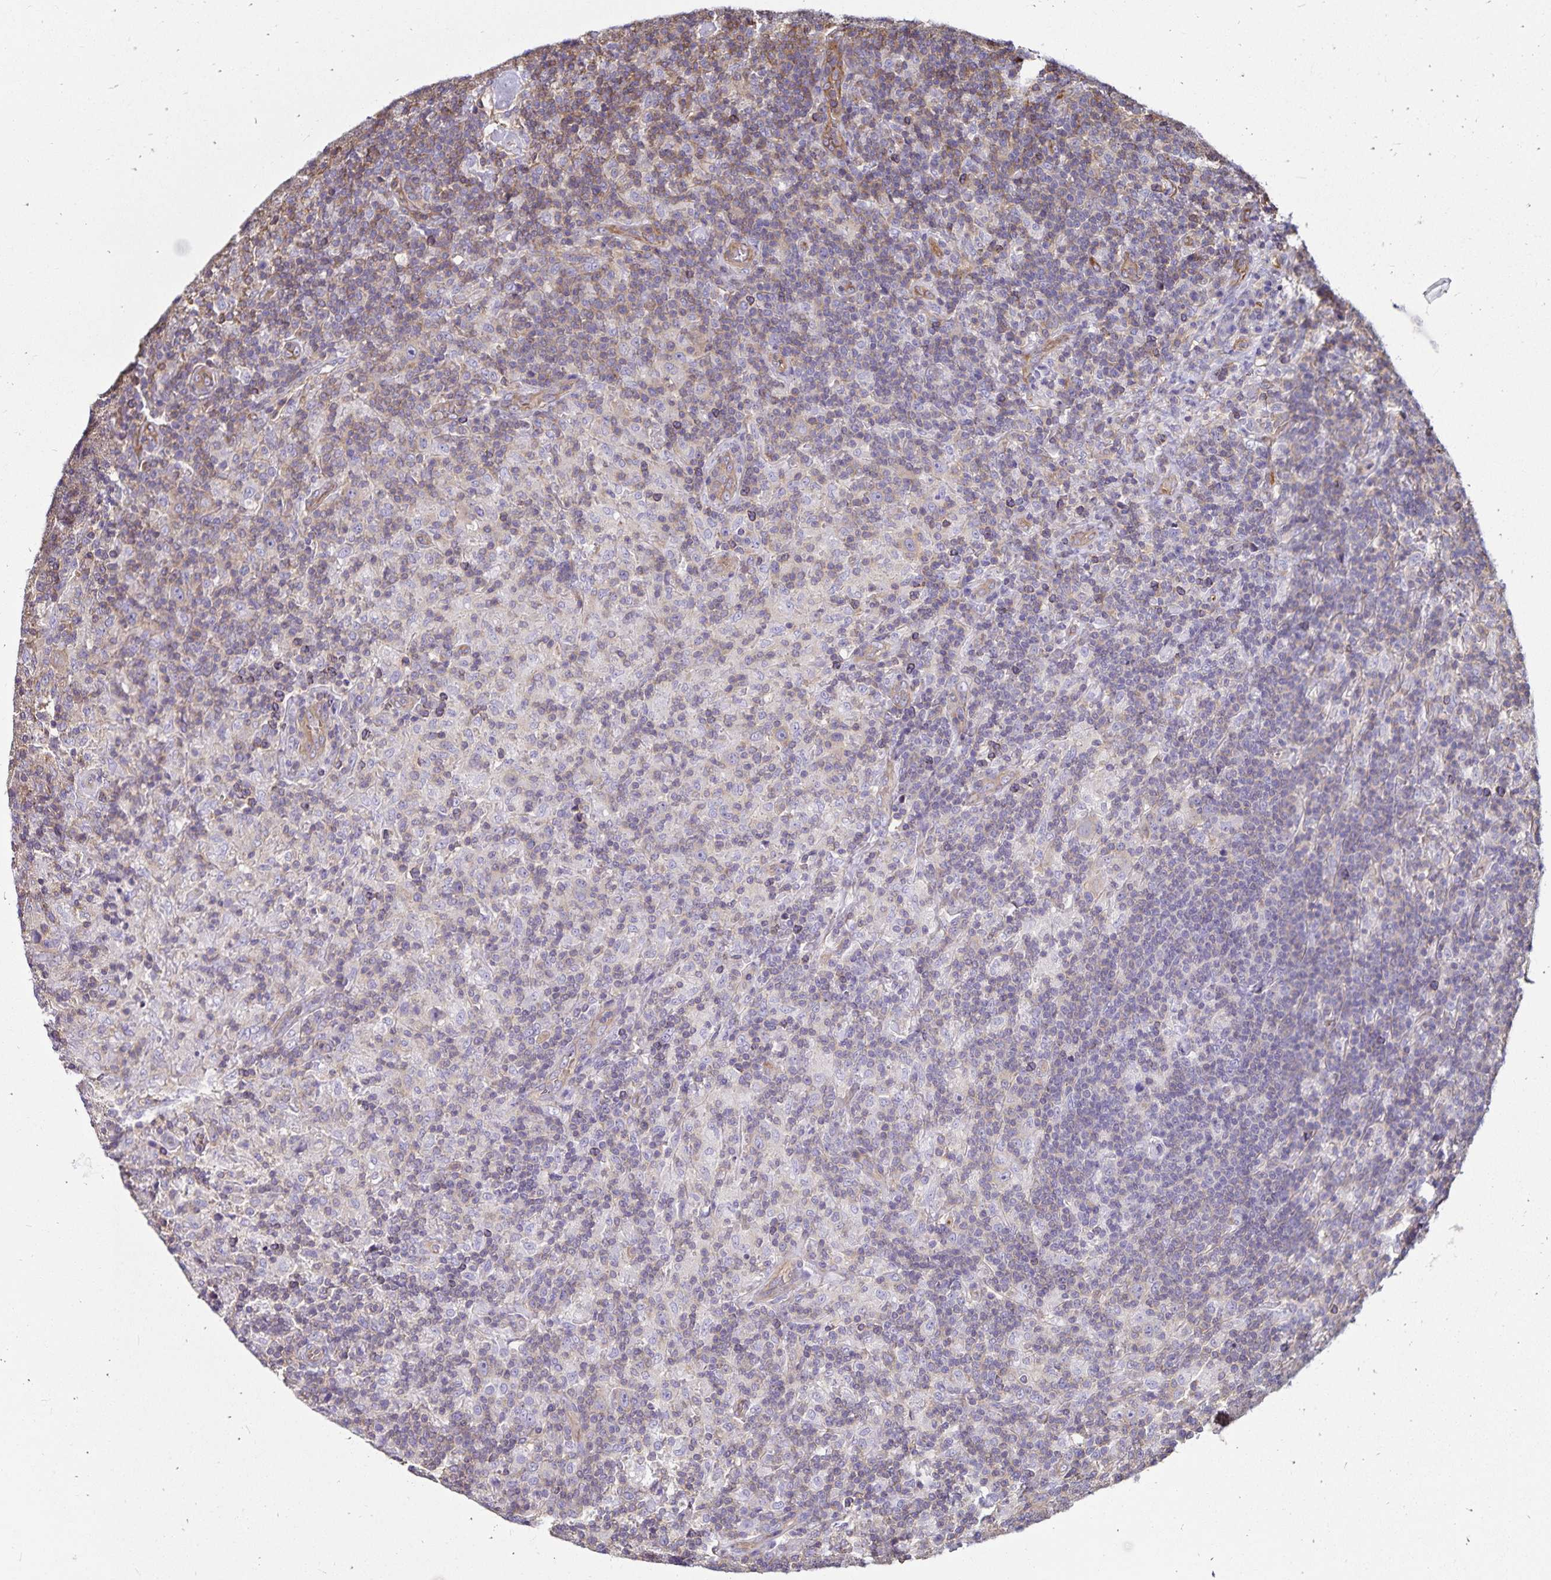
{"staining": {"intensity": "weak", "quantity": "<25%", "location": "cytoplasmic/membranous"}, "tissue": "lymphoma", "cell_type": "Tumor cells", "image_type": "cancer", "snomed": [{"axis": "morphology", "description": "Hodgkin's disease, NOS"}, {"axis": "topography", "description": "Lymph node"}], "caption": "This photomicrograph is of lymphoma stained with immunohistochemistry to label a protein in brown with the nuclei are counter-stained blue. There is no positivity in tumor cells.", "gene": "RPRML", "patient": {"sex": "male", "age": 70}}